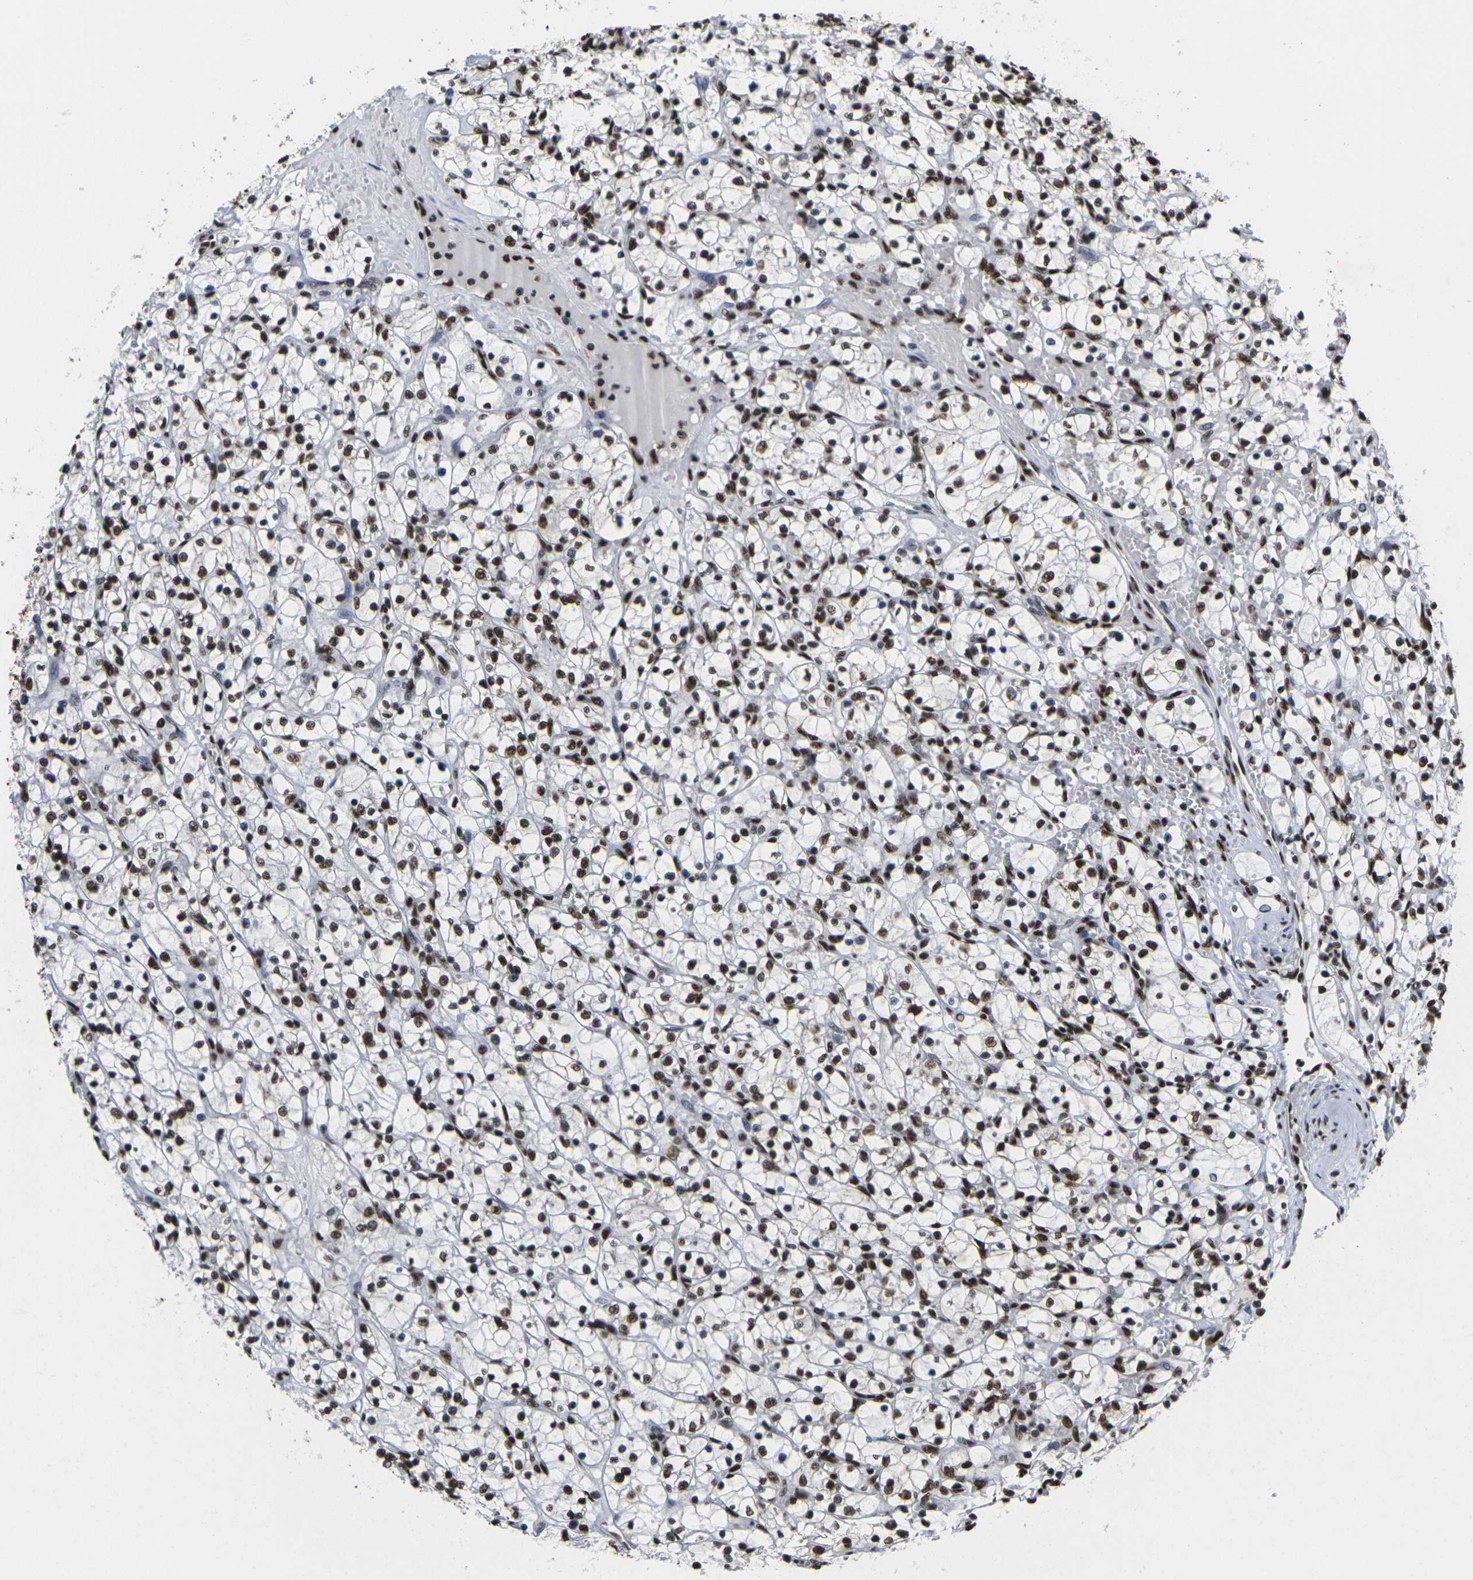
{"staining": {"intensity": "strong", "quantity": ">75%", "location": "nuclear"}, "tissue": "renal cancer", "cell_type": "Tumor cells", "image_type": "cancer", "snomed": [{"axis": "morphology", "description": "Adenocarcinoma, NOS"}, {"axis": "topography", "description": "Kidney"}], "caption": "High-power microscopy captured an IHC photomicrograph of renal cancer, revealing strong nuclear expression in about >75% of tumor cells.", "gene": "SMARCC1", "patient": {"sex": "female", "age": 69}}